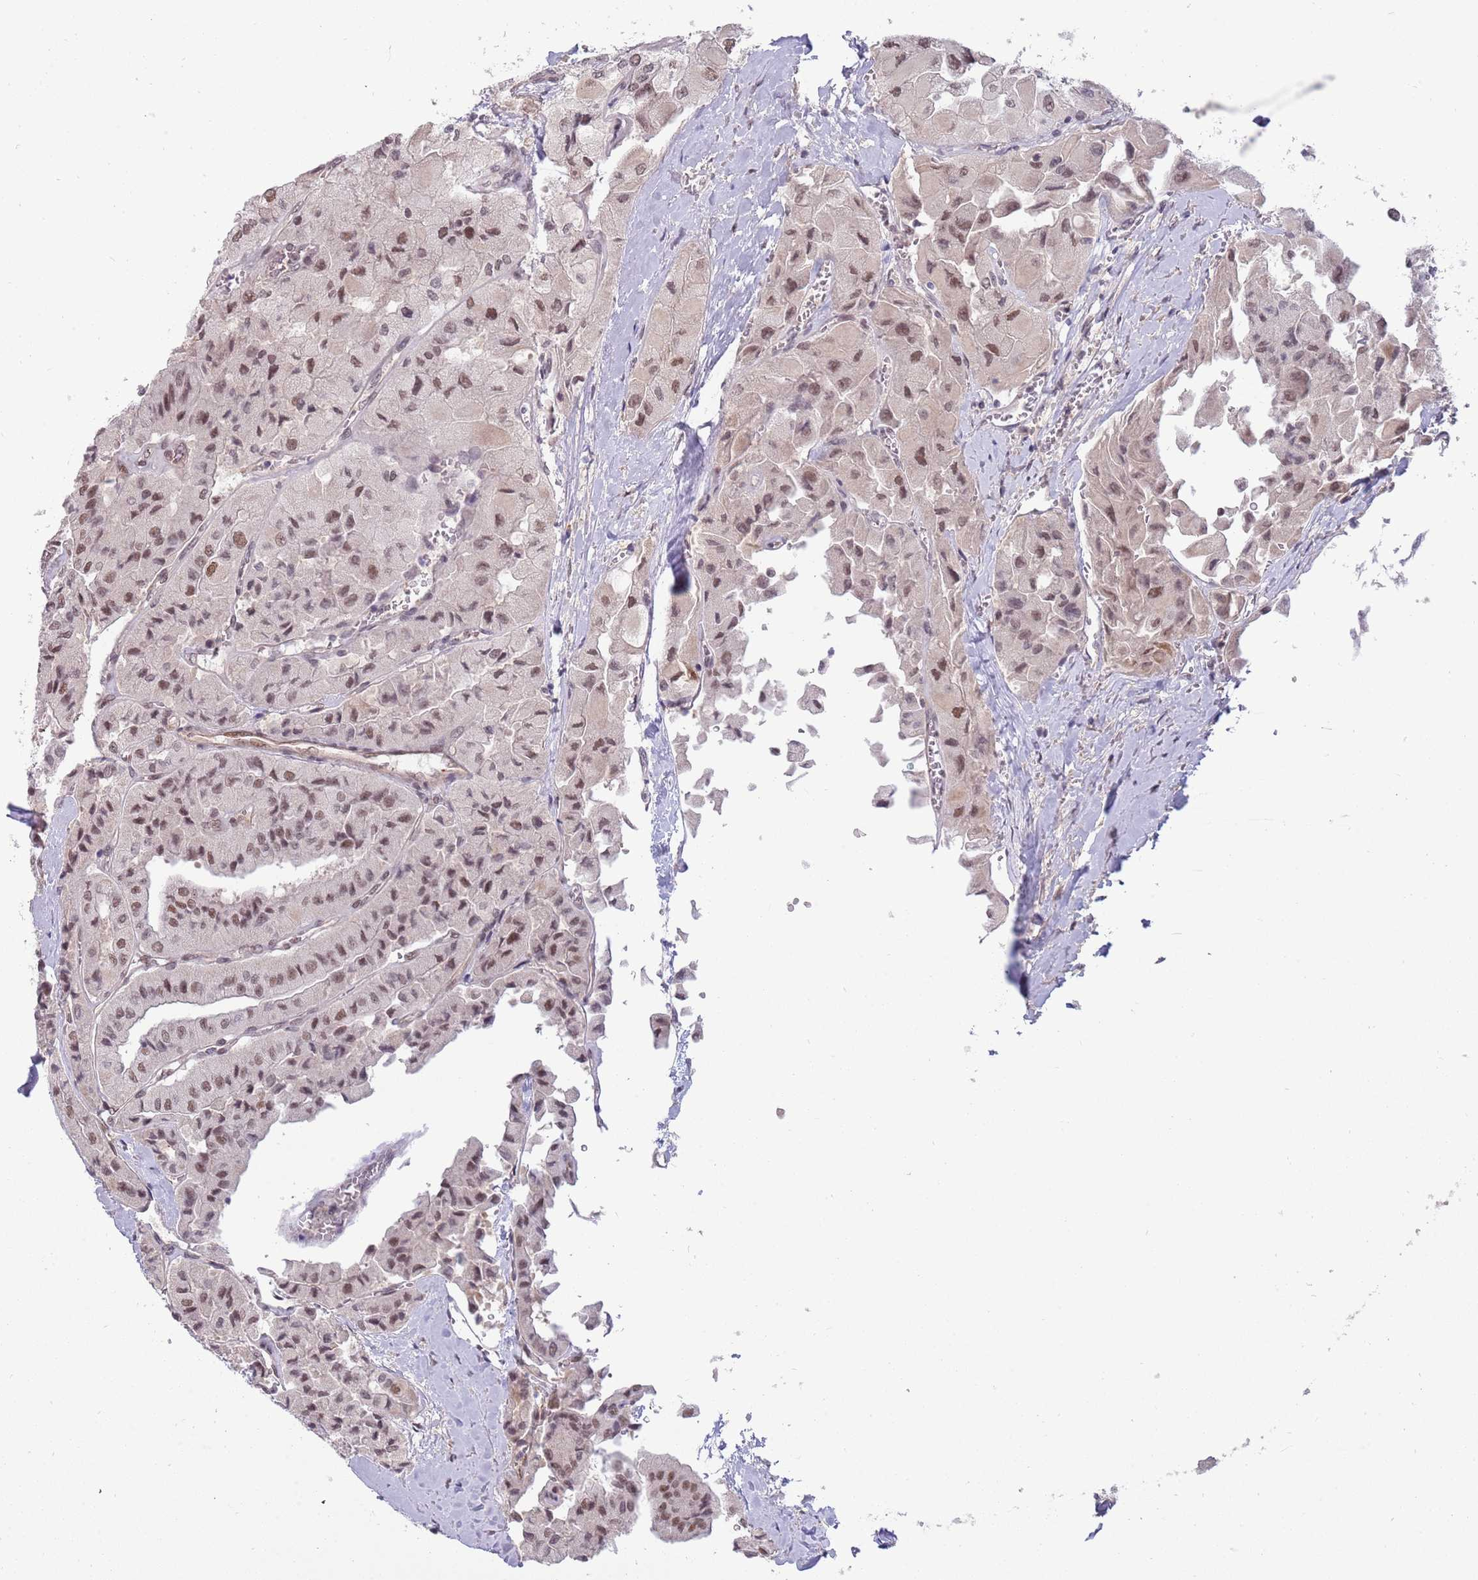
{"staining": {"intensity": "moderate", "quantity": ">75%", "location": "nuclear"}, "tissue": "thyroid cancer", "cell_type": "Tumor cells", "image_type": "cancer", "snomed": [{"axis": "morphology", "description": "Normal tissue, NOS"}, {"axis": "morphology", "description": "Papillary adenocarcinoma, NOS"}, {"axis": "topography", "description": "Thyroid gland"}], "caption": "High-power microscopy captured an immunohistochemistry (IHC) photomicrograph of papillary adenocarcinoma (thyroid), revealing moderate nuclear staining in about >75% of tumor cells. The protein is shown in brown color, while the nuclei are stained blue.", "gene": "ZBTB7A", "patient": {"sex": "female", "age": 59}}